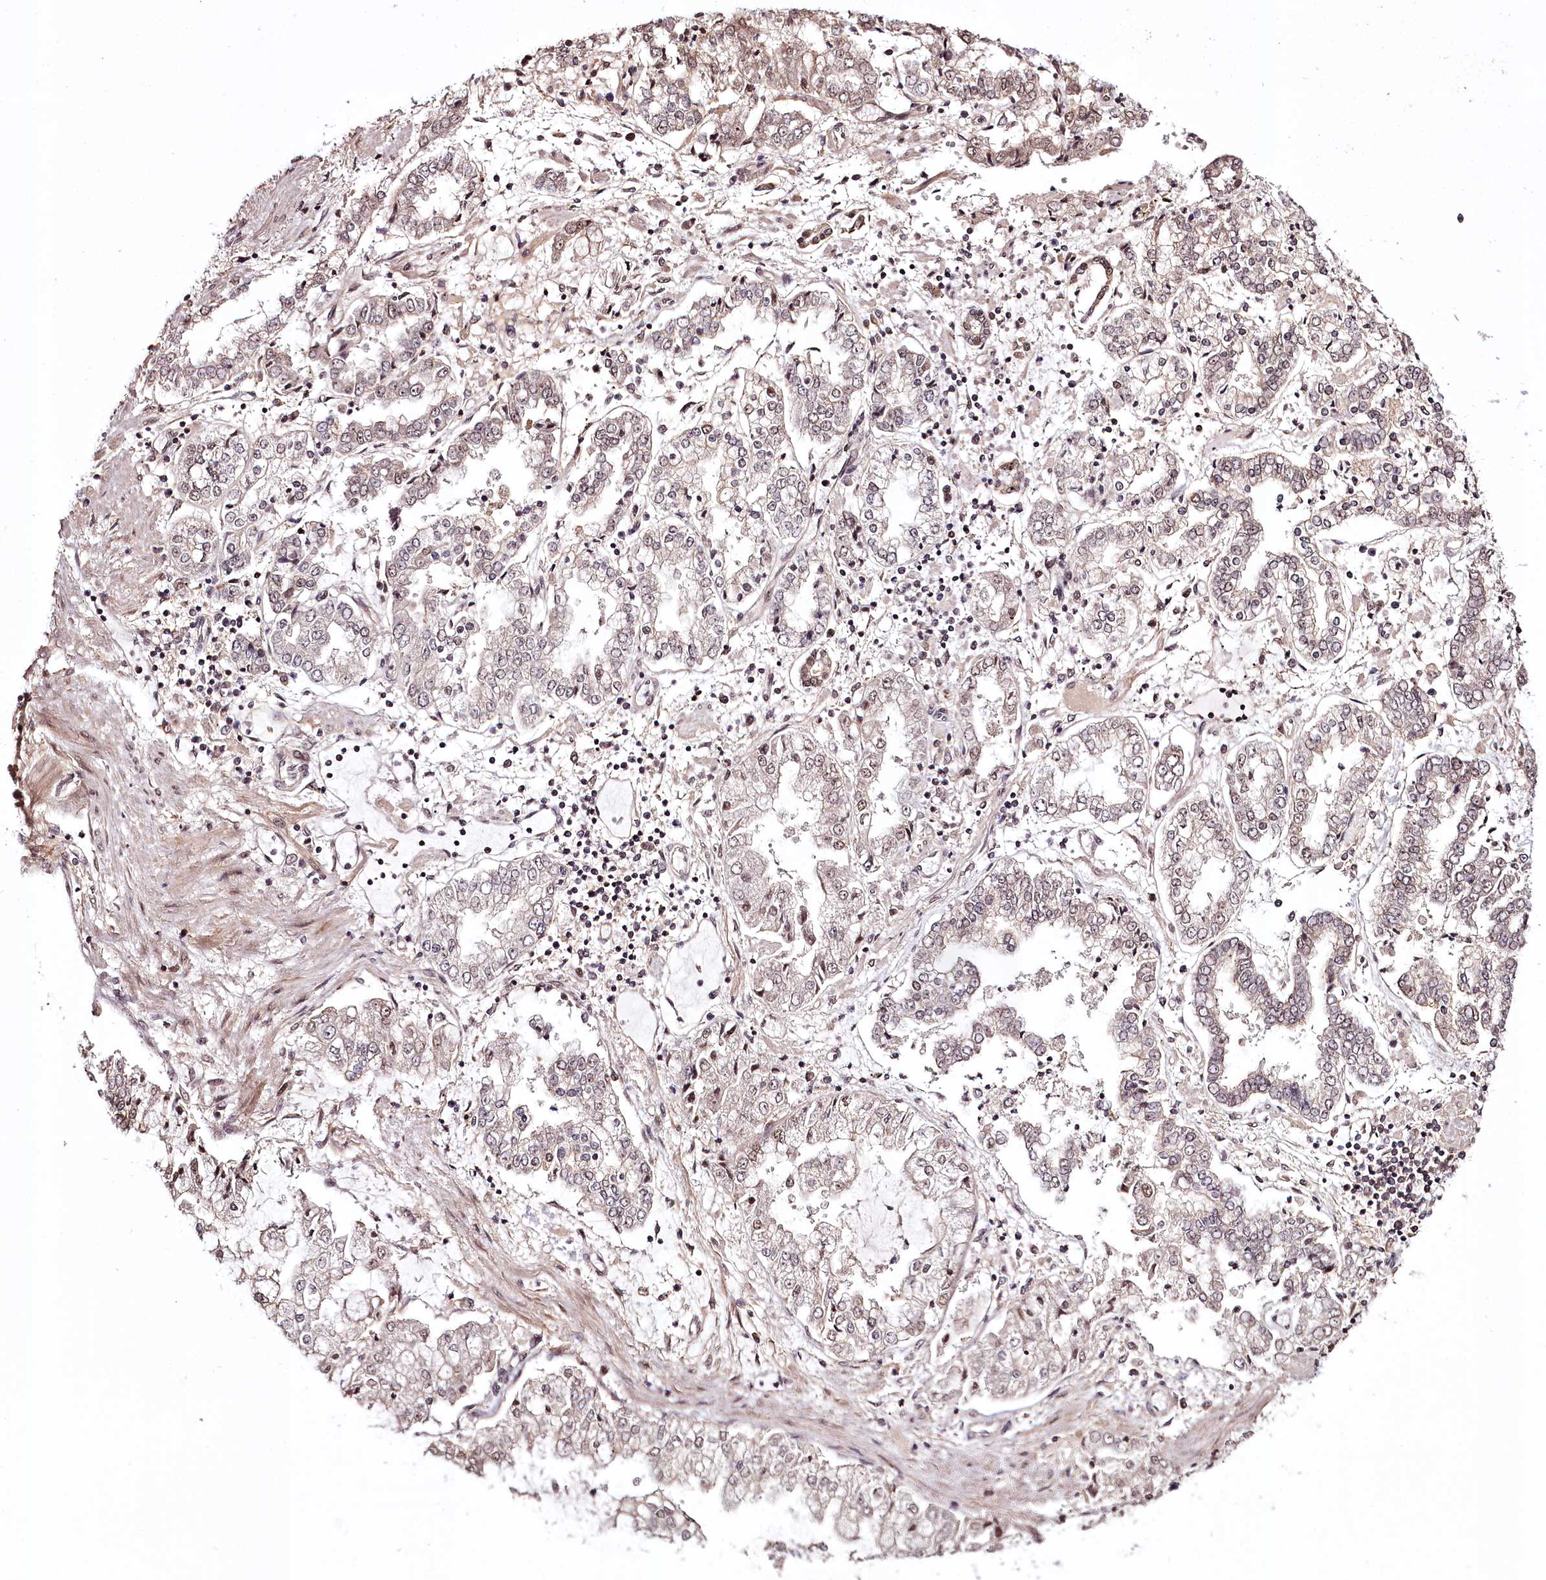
{"staining": {"intensity": "weak", "quantity": "25%-75%", "location": "nuclear"}, "tissue": "stomach cancer", "cell_type": "Tumor cells", "image_type": "cancer", "snomed": [{"axis": "morphology", "description": "Adenocarcinoma, NOS"}, {"axis": "topography", "description": "Stomach"}], "caption": "A photomicrograph of stomach cancer stained for a protein demonstrates weak nuclear brown staining in tumor cells.", "gene": "TTC33", "patient": {"sex": "male", "age": 76}}